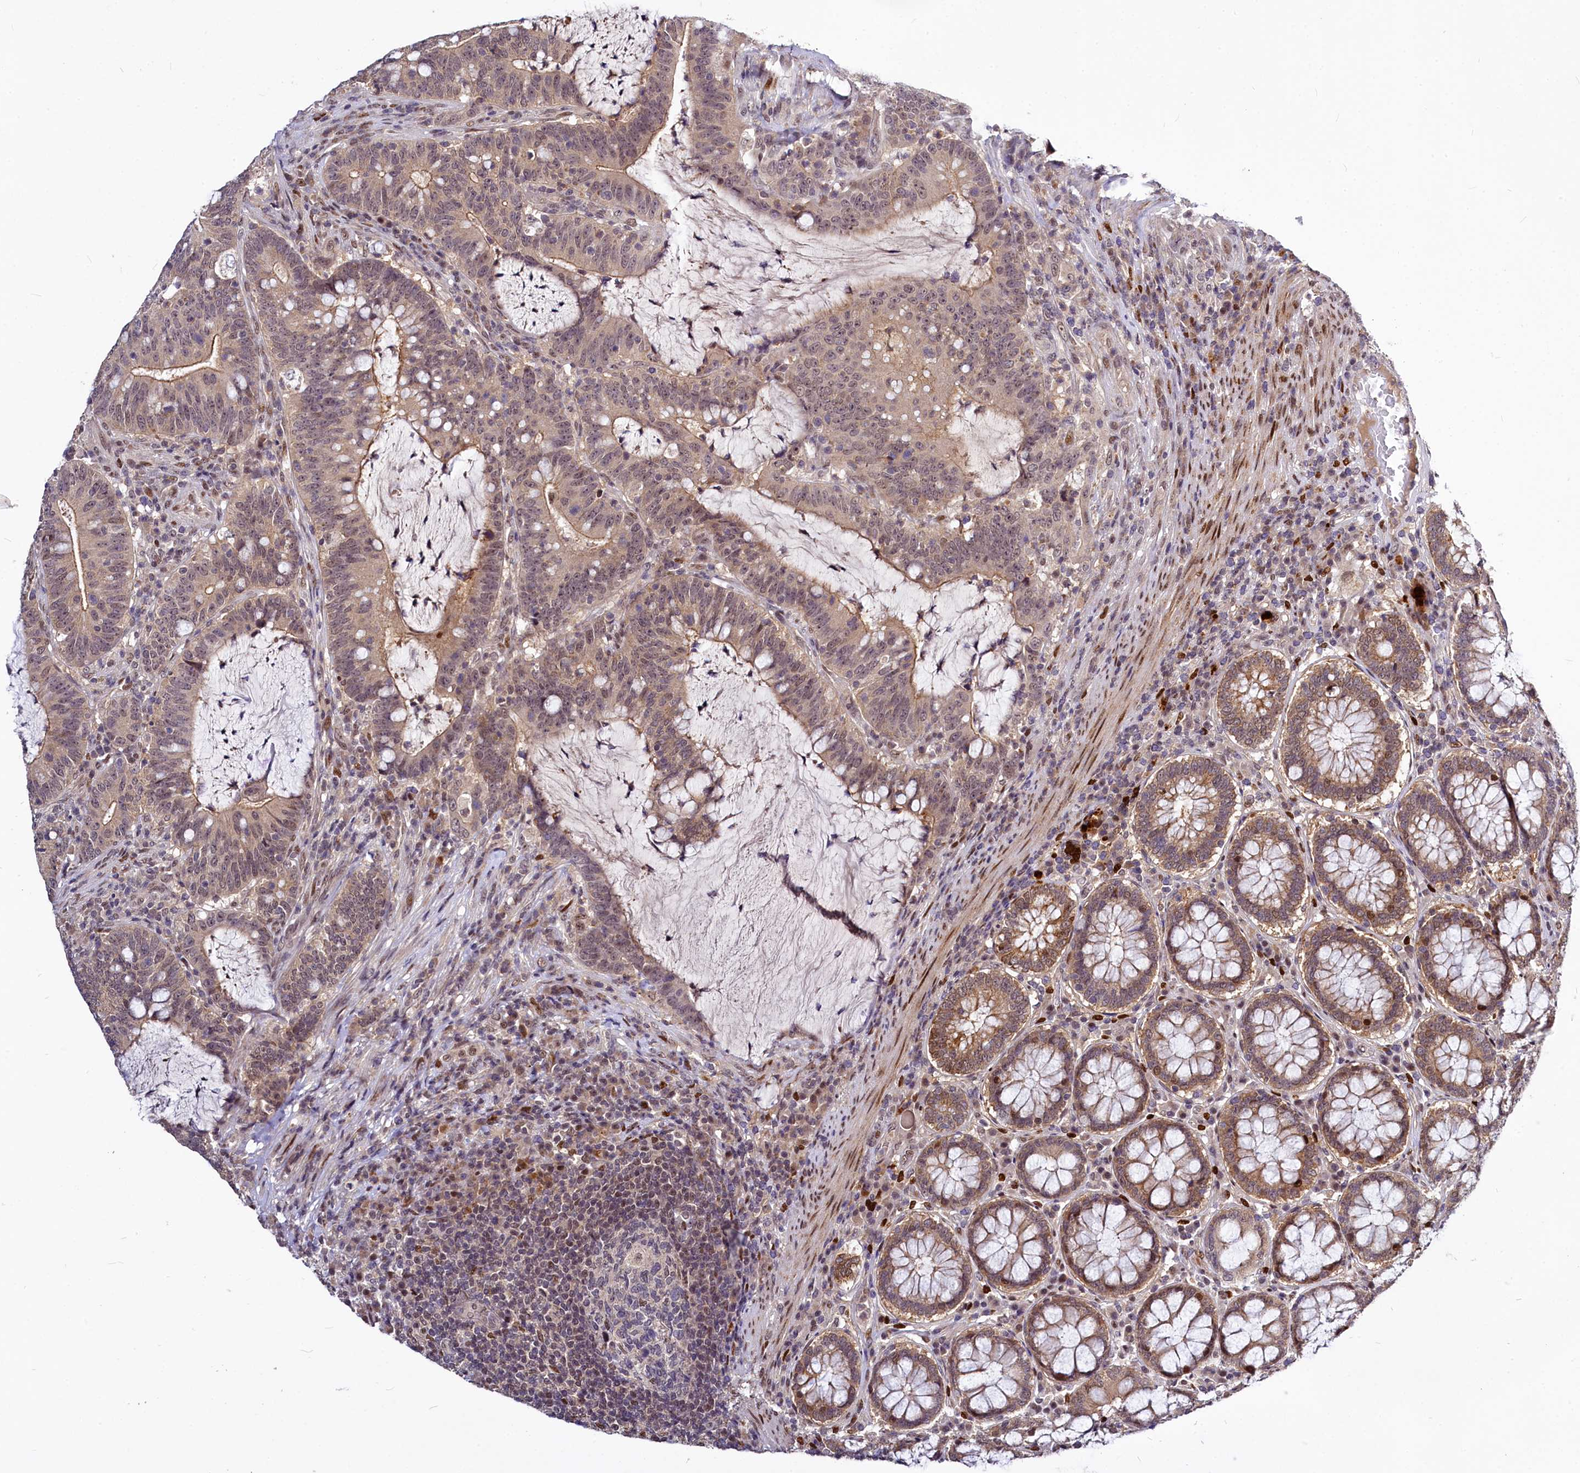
{"staining": {"intensity": "weak", "quantity": "25%-75%", "location": "cytoplasmic/membranous,nuclear"}, "tissue": "colorectal cancer", "cell_type": "Tumor cells", "image_type": "cancer", "snomed": [{"axis": "morphology", "description": "Adenocarcinoma, NOS"}, {"axis": "topography", "description": "Colon"}], "caption": "Immunohistochemistry (IHC) staining of colorectal cancer (adenocarcinoma), which demonstrates low levels of weak cytoplasmic/membranous and nuclear expression in about 25%-75% of tumor cells indicating weak cytoplasmic/membranous and nuclear protein staining. The staining was performed using DAB (brown) for protein detection and nuclei were counterstained in hematoxylin (blue).", "gene": "MAML2", "patient": {"sex": "female", "age": 66}}